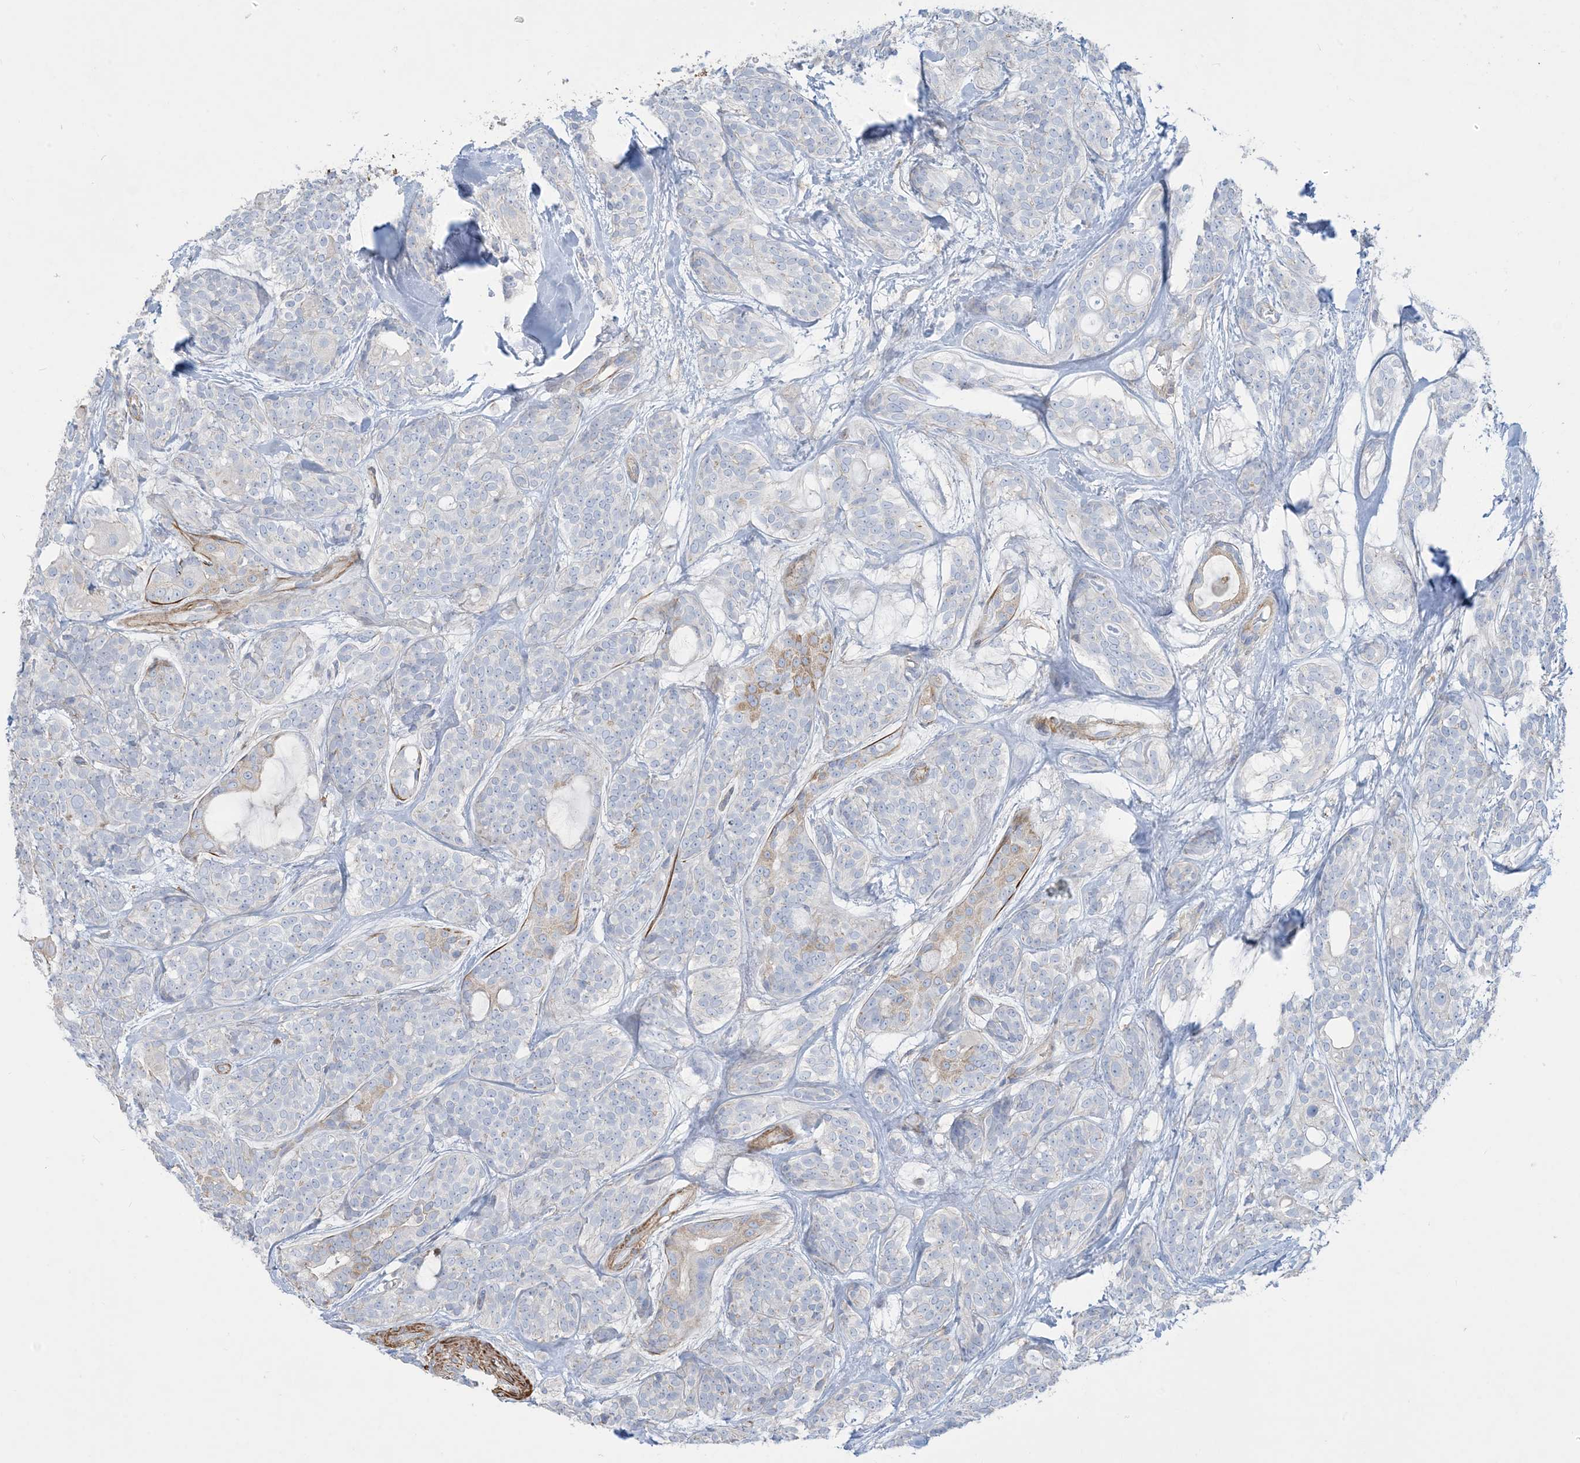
{"staining": {"intensity": "negative", "quantity": "none", "location": "none"}, "tissue": "head and neck cancer", "cell_type": "Tumor cells", "image_type": "cancer", "snomed": [{"axis": "morphology", "description": "Adenocarcinoma, NOS"}, {"axis": "topography", "description": "Head-Neck"}], "caption": "Immunohistochemistry (IHC) of human head and neck cancer demonstrates no staining in tumor cells.", "gene": "GTF3C2", "patient": {"sex": "male", "age": 66}}